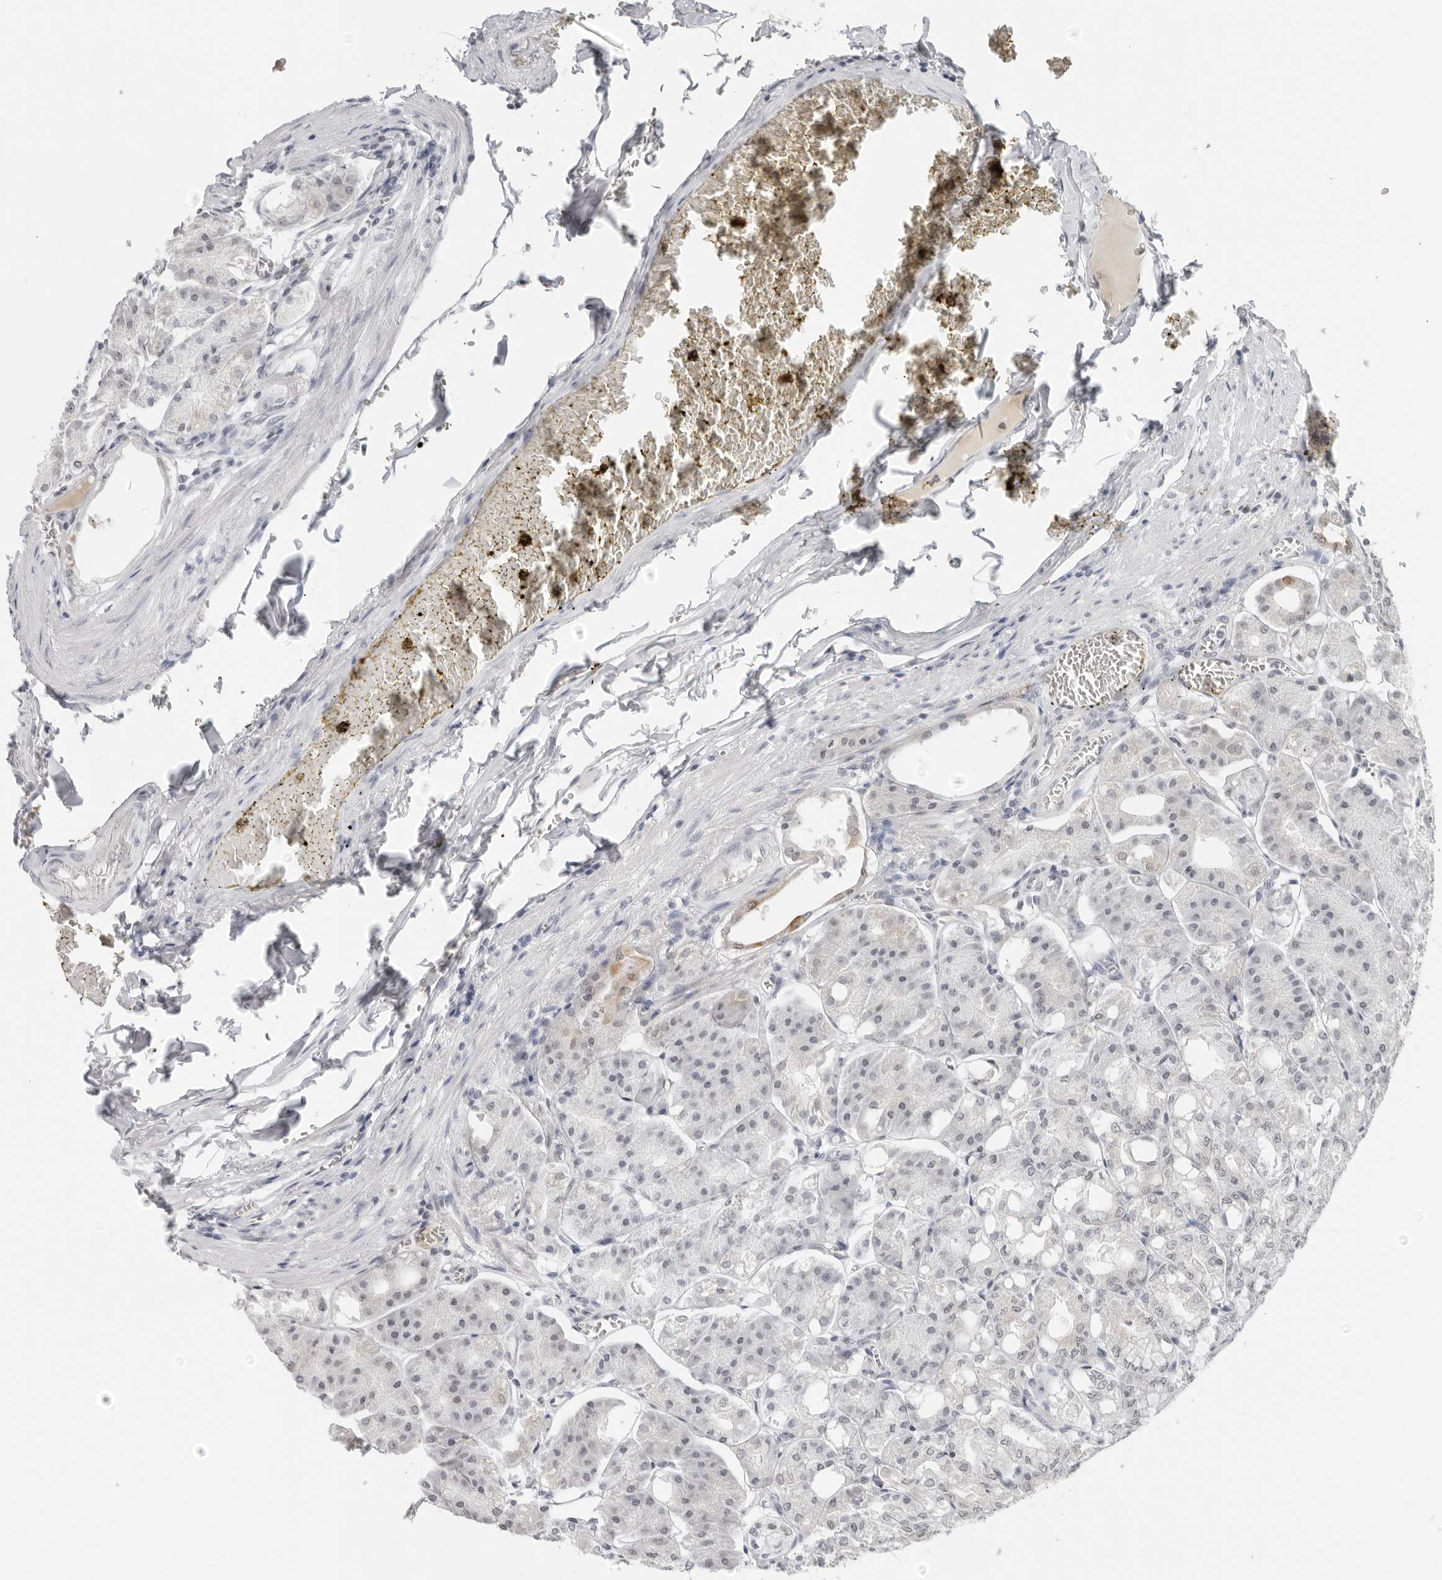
{"staining": {"intensity": "negative", "quantity": "none", "location": "none"}, "tissue": "stomach", "cell_type": "Glandular cells", "image_type": "normal", "snomed": [{"axis": "morphology", "description": "Normal tissue, NOS"}, {"axis": "topography", "description": "Stomach, lower"}], "caption": "This is an immunohistochemistry (IHC) micrograph of benign human stomach. There is no staining in glandular cells.", "gene": "FLG2", "patient": {"sex": "male", "age": 71}}